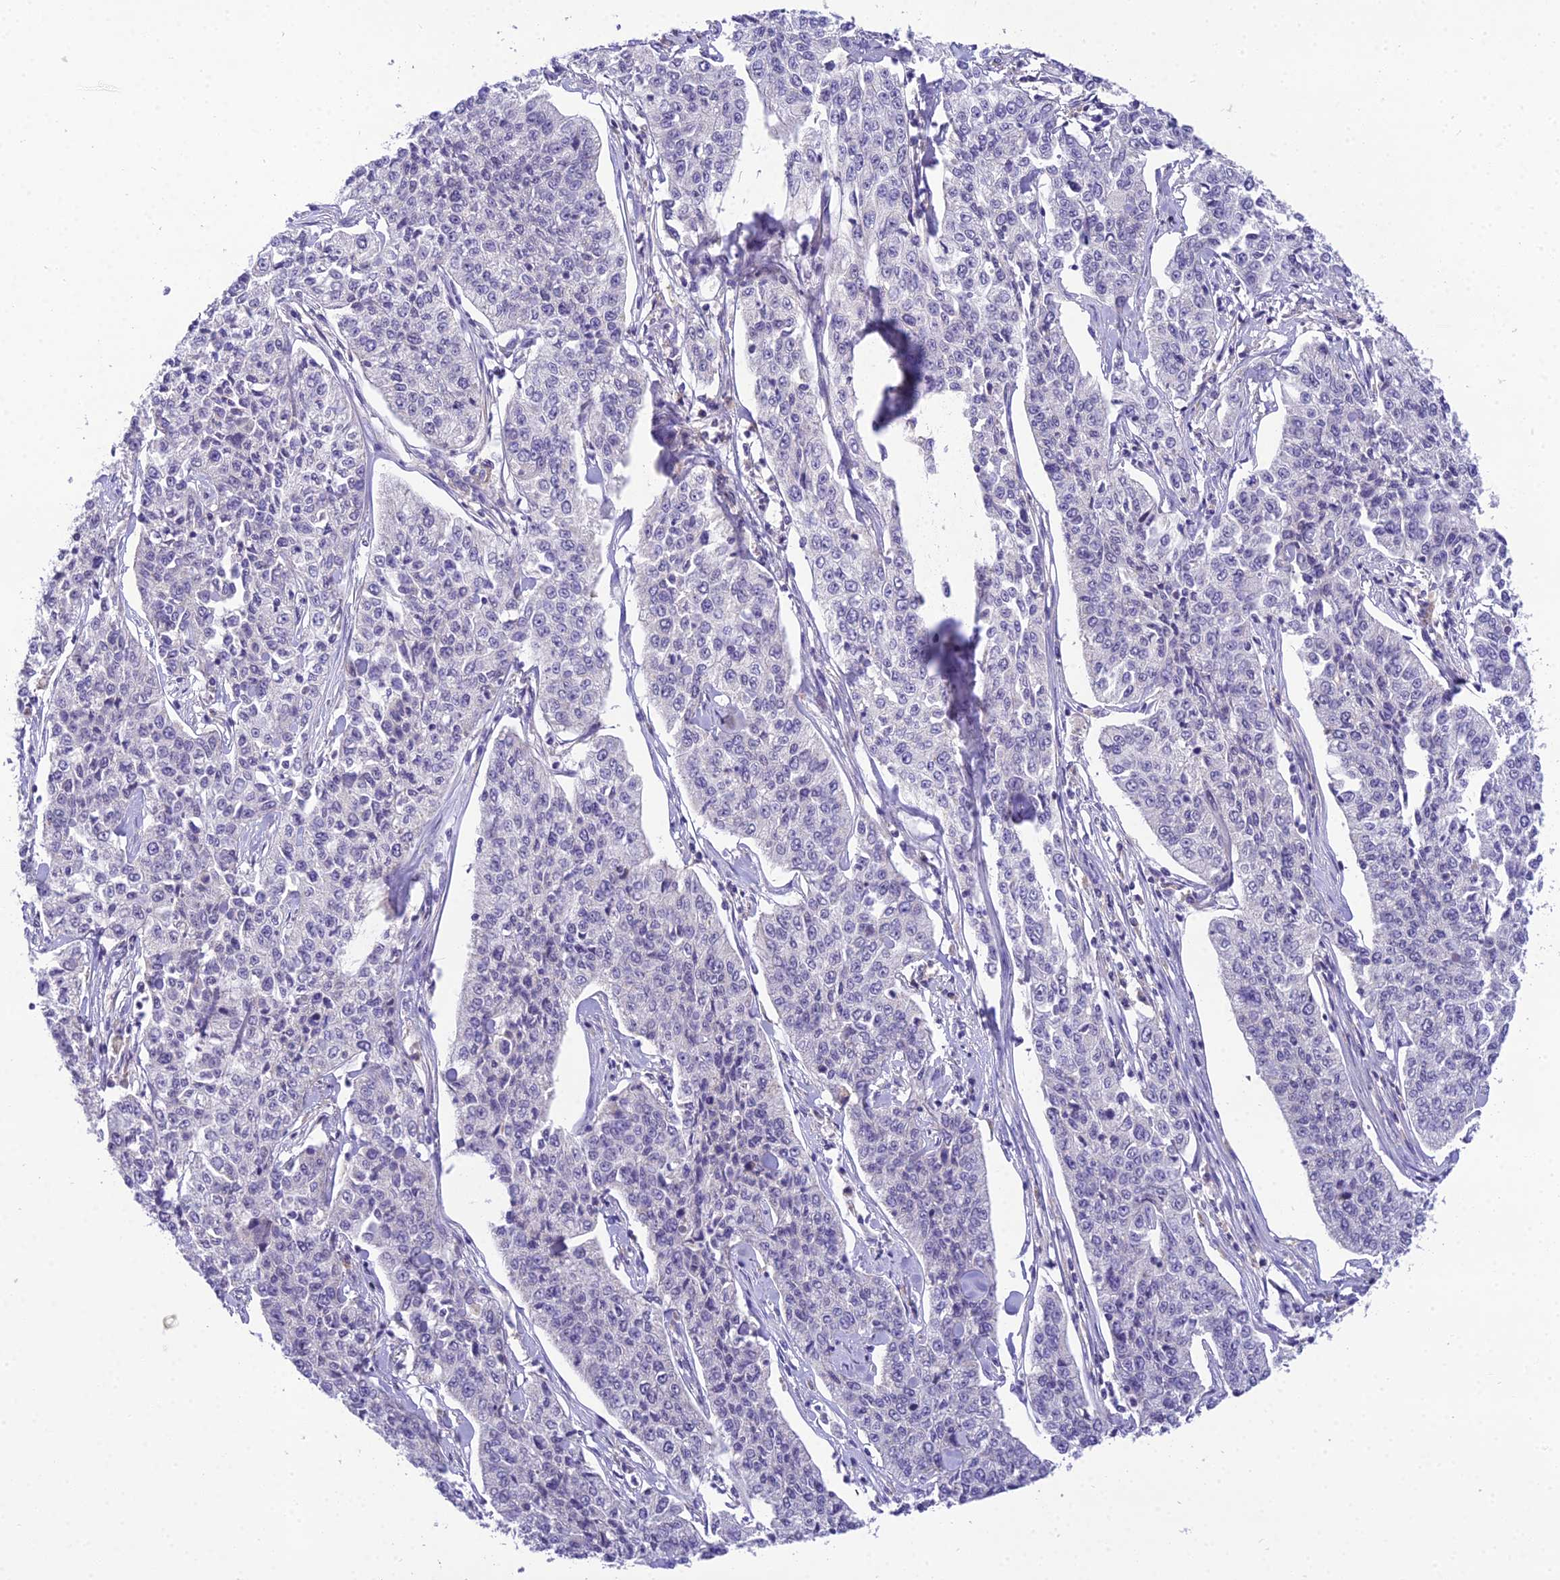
{"staining": {"intensity": "negative", "quantity": "none", "location": "none"}, "tissue": "cervical cancer", "cell_type": "Tumor cells", "image_type": "cancer", "snomed": [{"axis": "morphology", "description": "Squamous cell carcinoma, NOS"}, {"axis": "topography", "description": "Cervix"}], "caption": "Immunohistochemistry (IHC) of human squamous cell carcinoma (cervical) displays no expression in tumor cells.", "gene": "MIIP", "patient": {"sex": "female", "age": 35}}